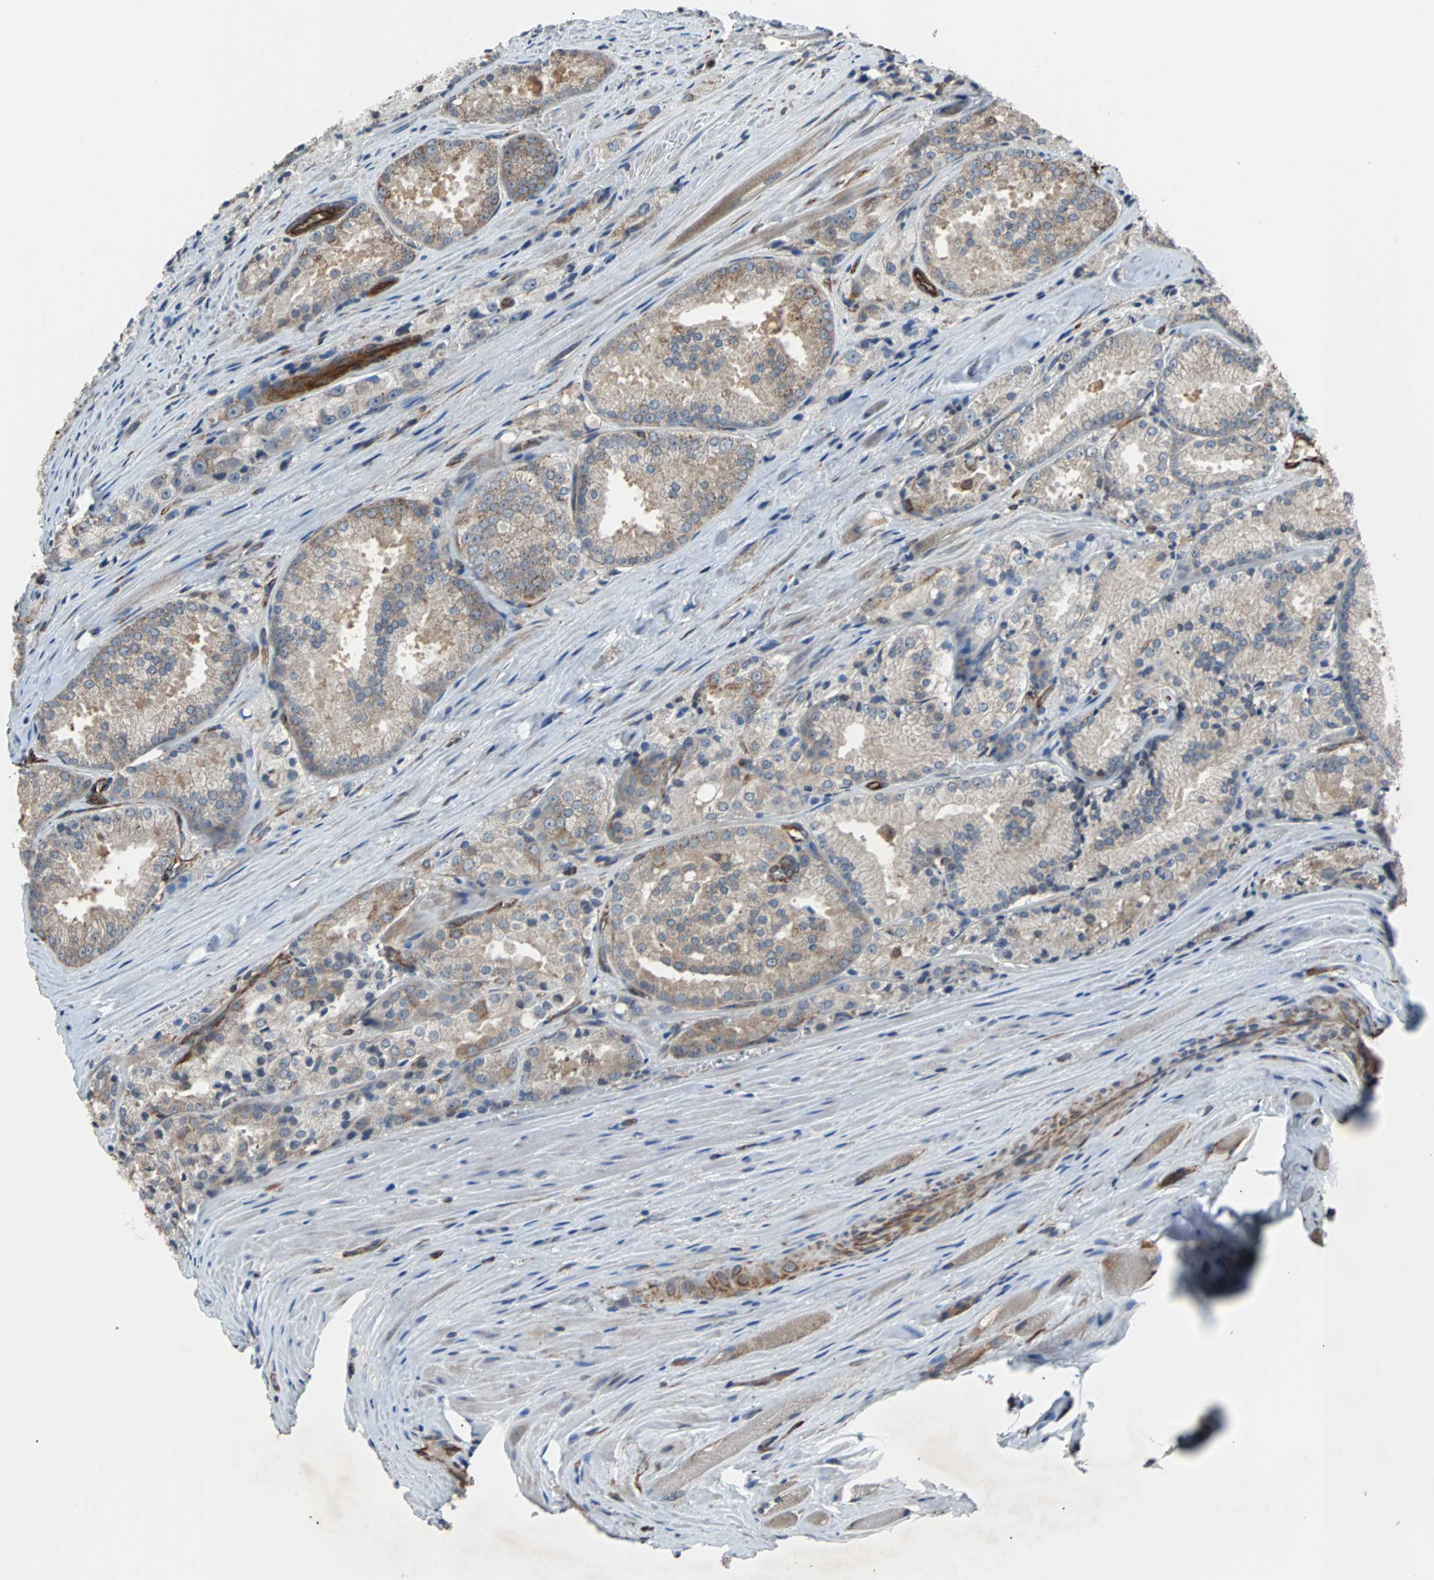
{"staining": {"intensity": "weak", "quantity": "25%-75%", "location": "cytoplasmic/membranous"}, "tissue": "prostate cancer", "cell_type": "Tumor cells", "image_type": "cancer", "snomed": [{"axis": "morphology", "description": "Adenocarcinoma, Low grade"}, {"axis": "topography", "description": "Prostate"}], "caption": "Protein expression analysis of adenocarcinoma (low-grade) (prostate) displays weak cytoplasmic/membranous expression in approximately 25%-75% of tumor cells. The protein is shown in brown color, while the nuclei are stained blue.", "gene": "ACTR3", "patient": {"sex": "male", "age": 64}}